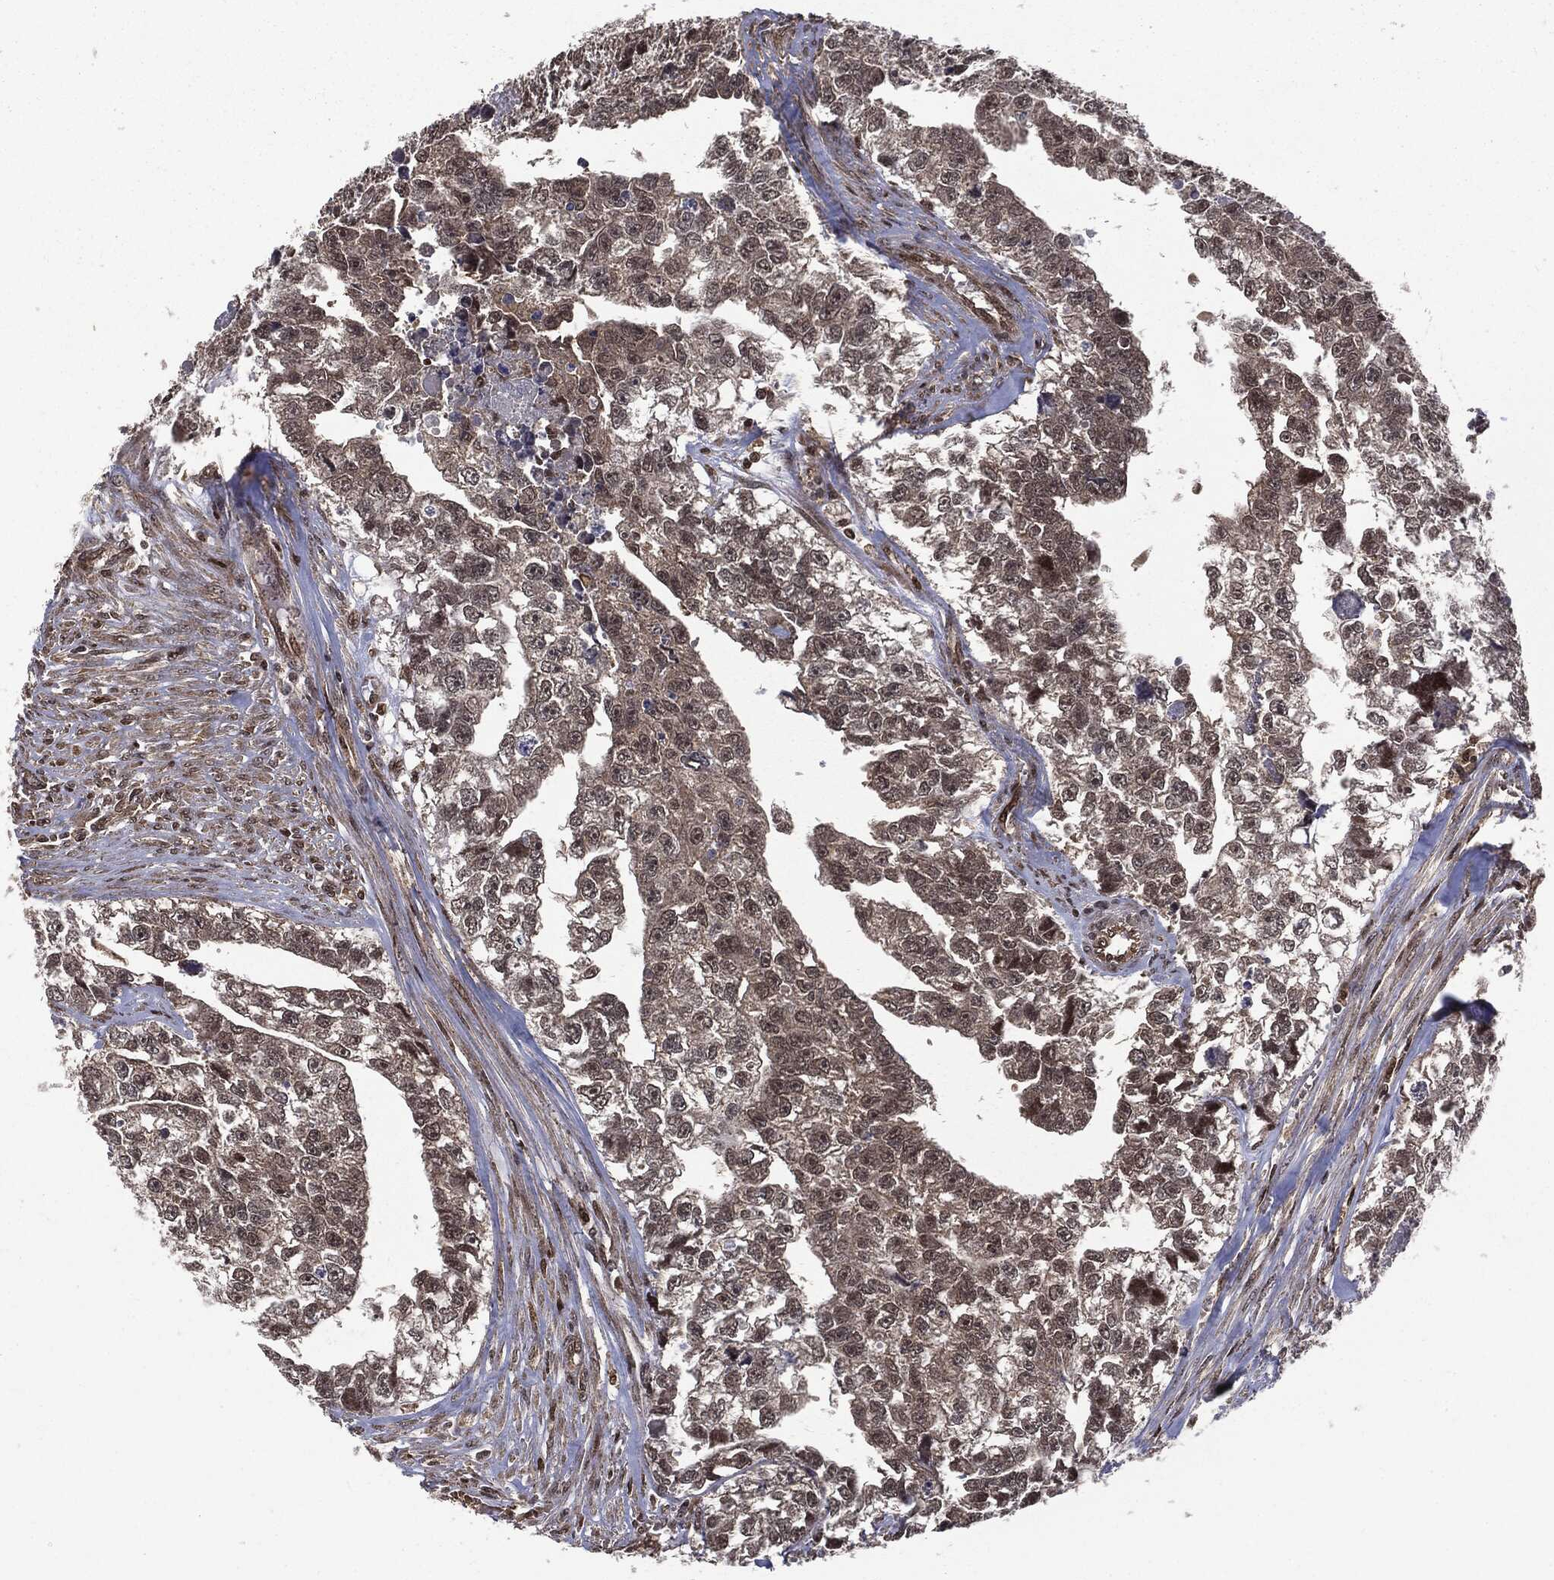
{"staining": {"intensity": "negative", "quantity": "none", "location": "none"}, "tissue": "testis cancer", "cell_type": "Tumor cells", "image_type": "cancer", "snomed": [{"axis": "morphology", "description": "Carcinoma, Embryonal, NOS"}, {"axis": "morphology", "description": "Teratoma, malignant, NOS"}, {"axis": "topography", "description": "Testis"}], "caption": "Tumor cells show no significant staining in testis cancer.", "gene": "PTPA", "patient": {"sex": "male", "age": 44}}